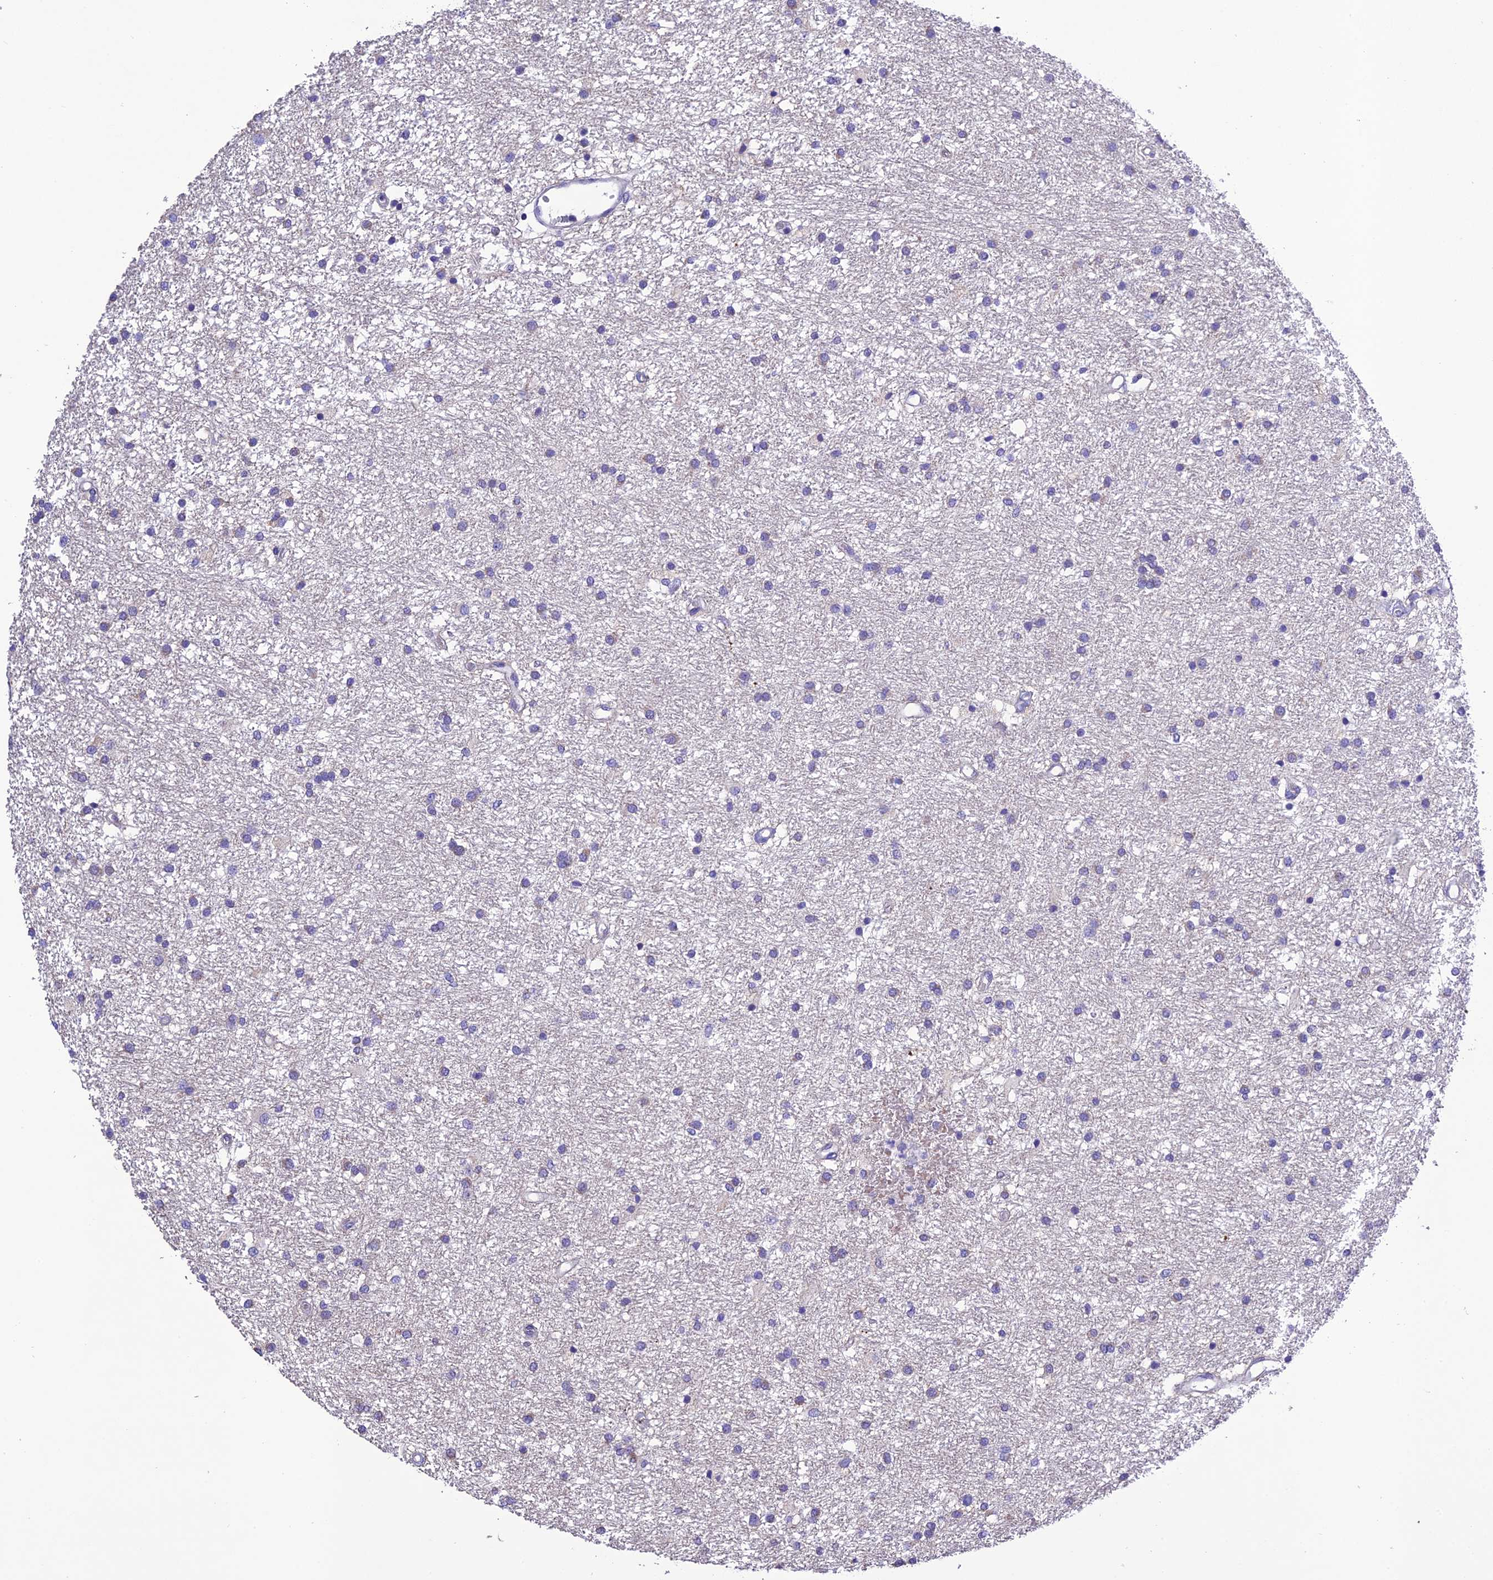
{"staining": {"intensity": "negative", "quantity": "none", "location": "none"}, "tissue": "glioma", "cell_type": "Tumor cells", "image_type": "cancer", "snomed": [{"axis": "morphology", "description": "Glioma, malignant, High grade"}, {"axis": "topography", "description": "Brain"}], "caption": "Immunohistochemistry histopathology image of neoplastic tissue: human glioma stained with DAB (3,3'-diaminobenzidine) shows no significant protein expression in tumor cells.", "gene": "MS4A5", "patient": {"sex": "male", "age": 77}}